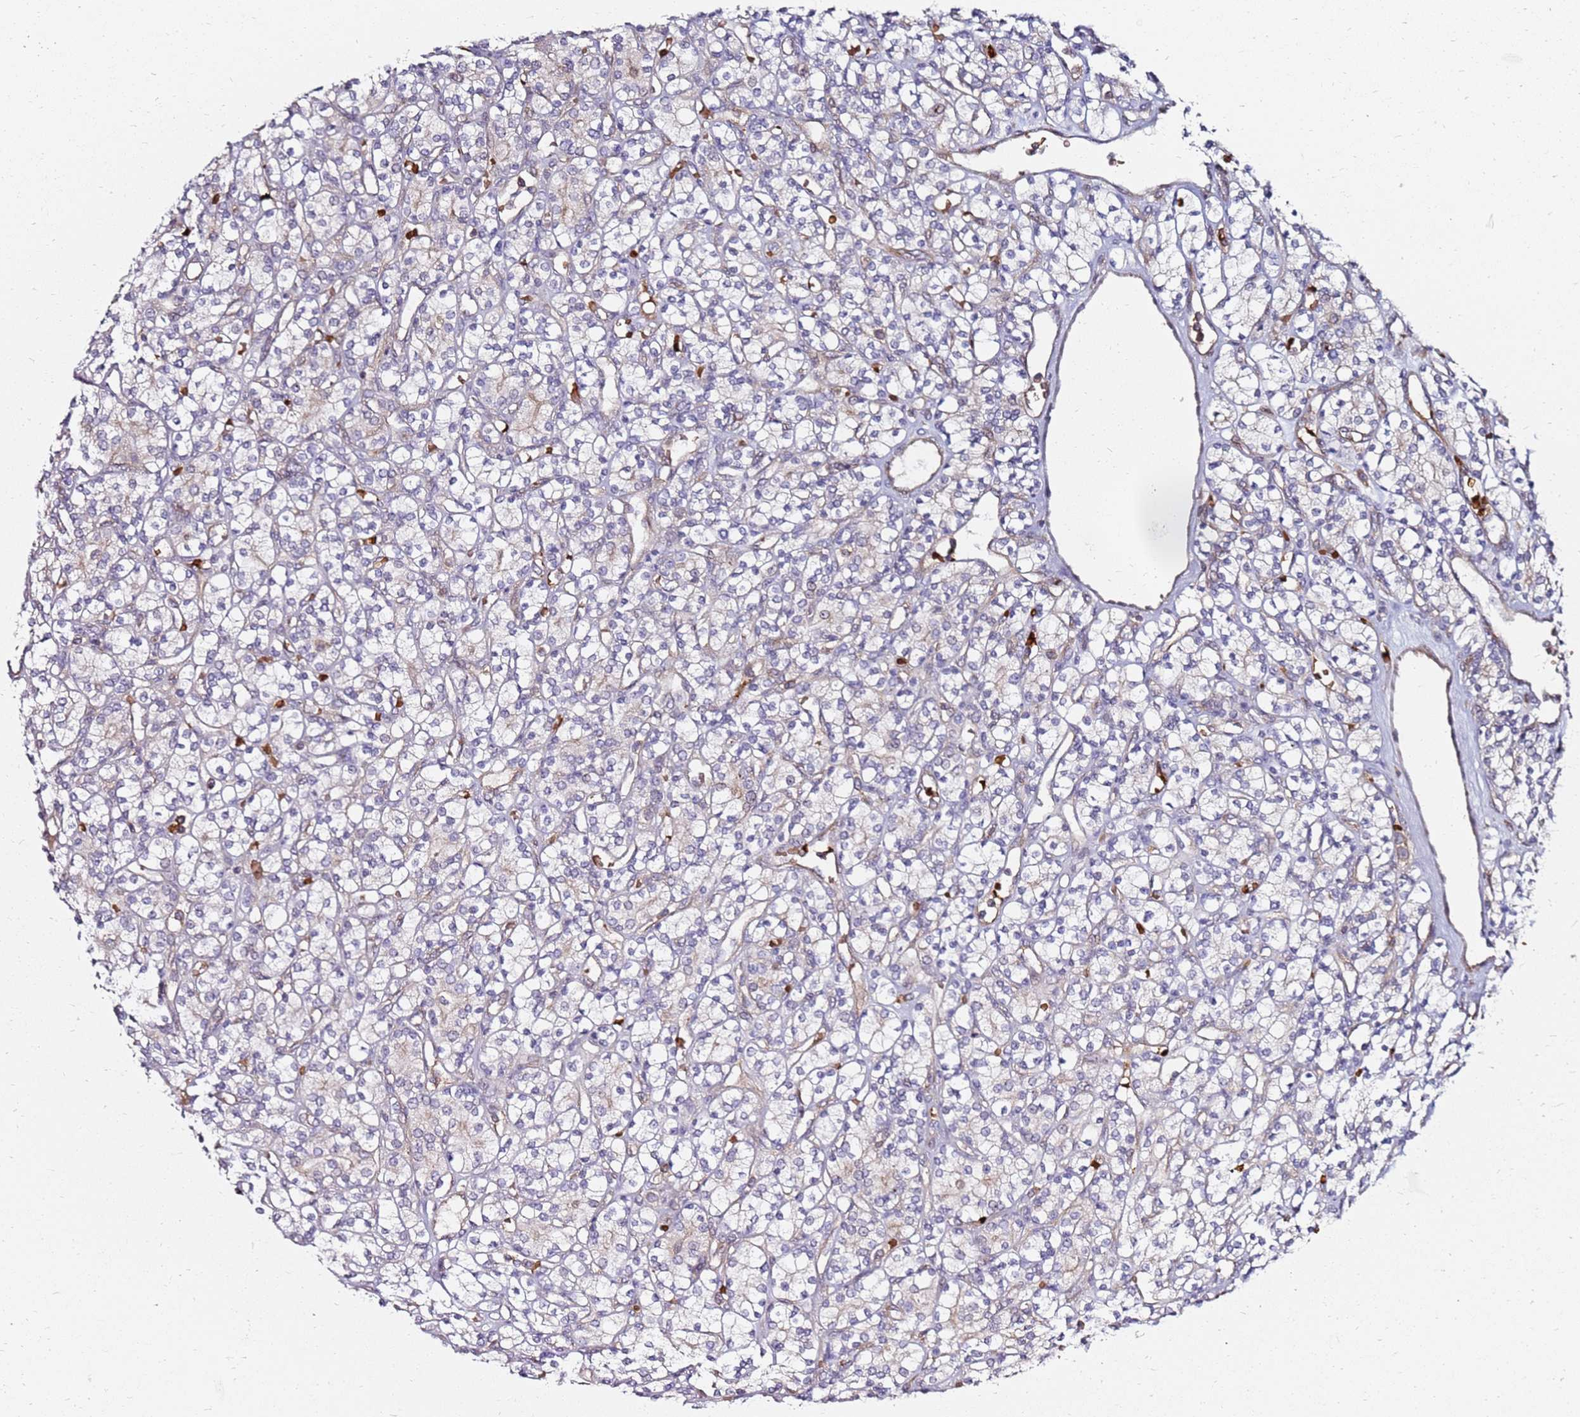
{"staining": {"intensity": "weak", "quantity": "<25%", "location": "cytoplasmic/membranous"}, "tissue": "renal cancer", "cell_type": "Tumor cells", "image_type": "cancer", "snomed": [{"axis": "morphology", "description": "Adenocarcinoma, NOS"}, {"axis": "topography", "description": "Kidney"}], "caption": "The histopathology image displays no significant expression in tumor cells of renal cancer.", "gene": "RNF11", "patient": {"sex": "male", "age": 77}}